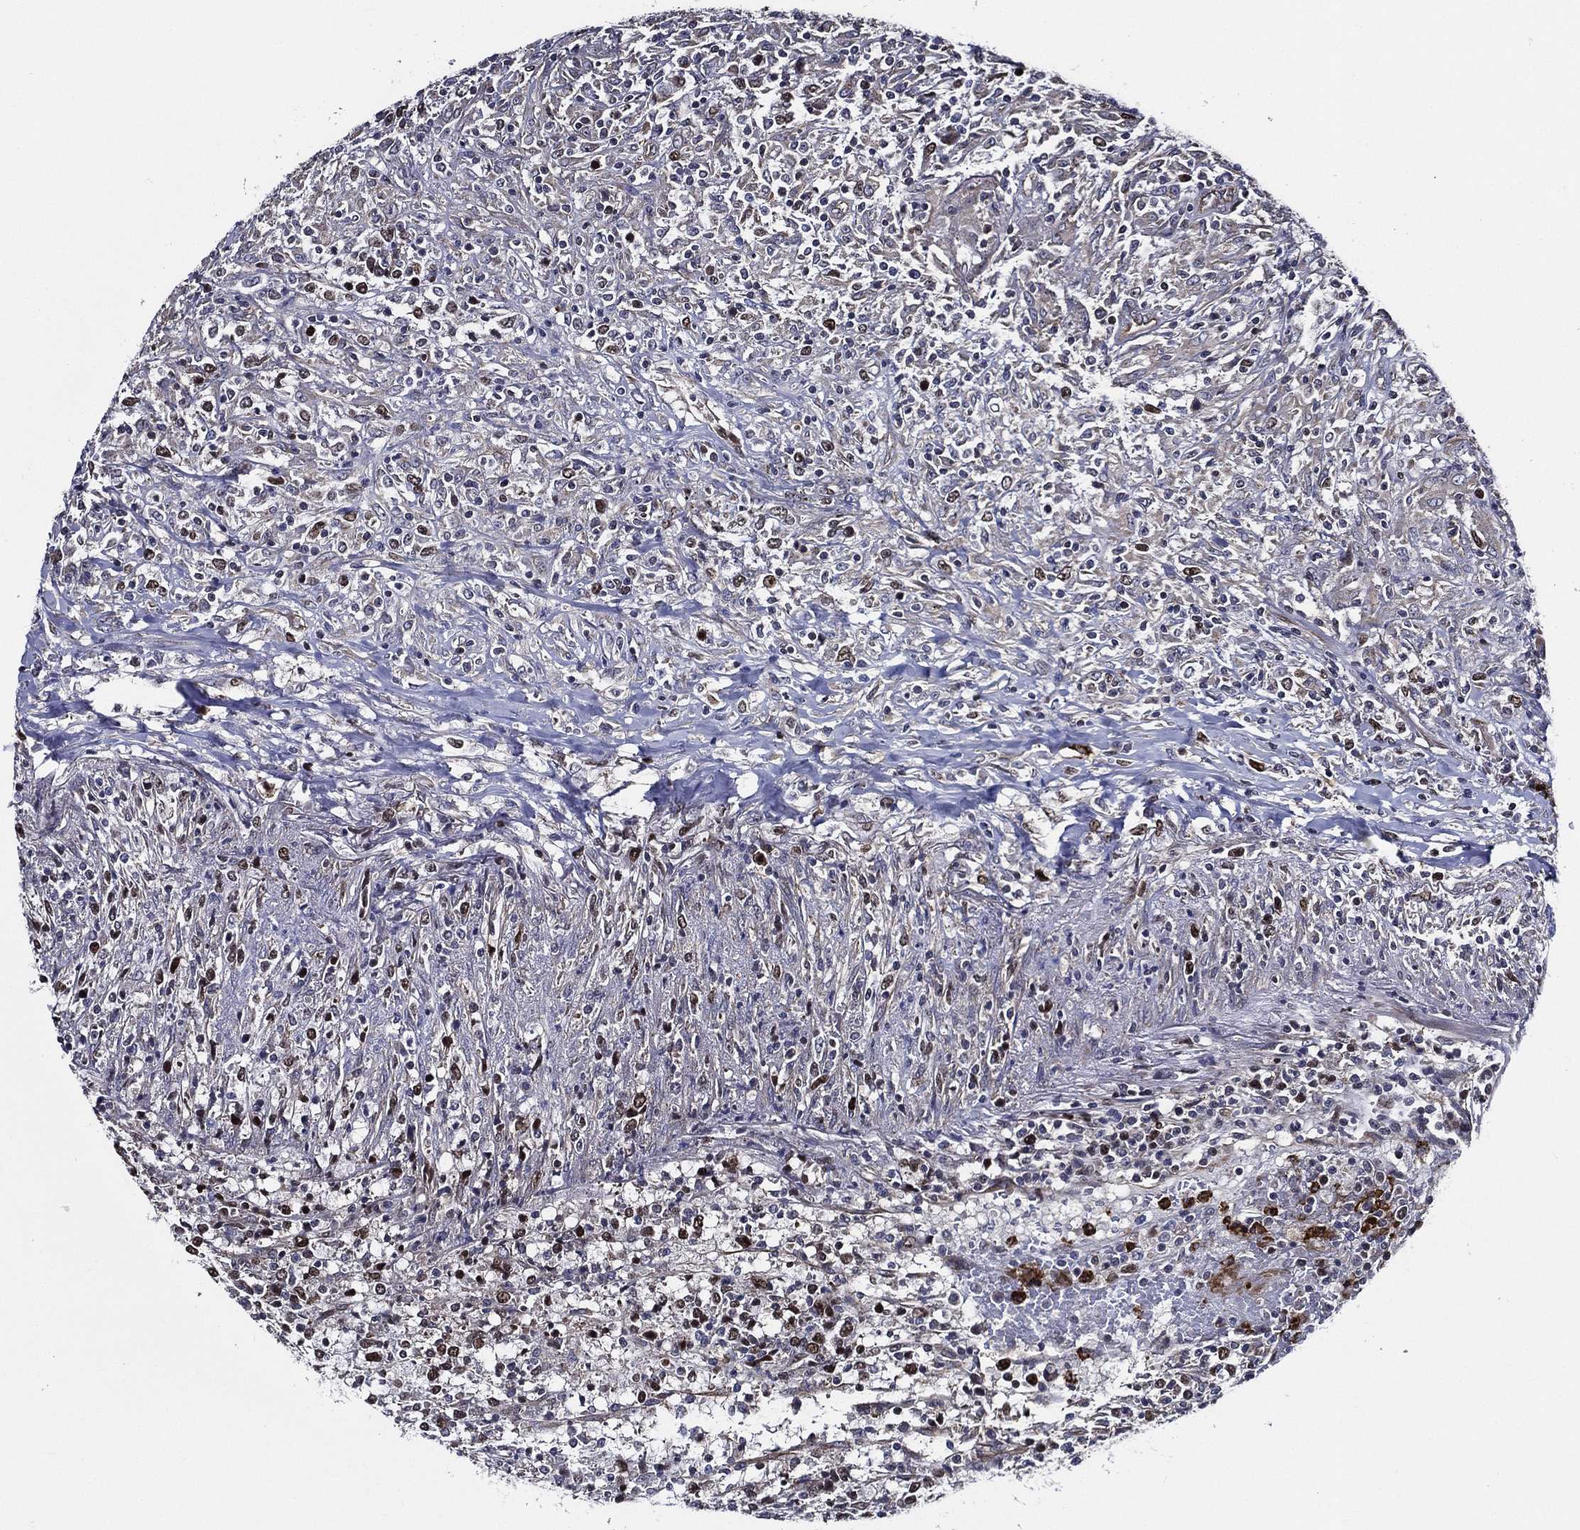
{"staining": {"intensity": "negative", "quantity": "none", "location": "none"}, "tissue": "lymphoma", "cell_type": "Tumor cells", "image_type": "cancer", "snomed": [{"axis": "morphology", "description": "Malignant lymphoma, non-Hodgkin's type, High grade"}, {"axis": "topography", "description": "Lung"}], "caption": "A high-resolution photomicrograph shows immunohistochemistry (IHC) staining of high-grade malignant lymphoma, non-Hodgkin's type, which displays no significant expression in tumor cells. (DAB (3,3'-diaminobenzidine) immunohistochemistry, high magnification).", "gene": "KIF20B", "patient": {"sex": "male", "age": 79}}